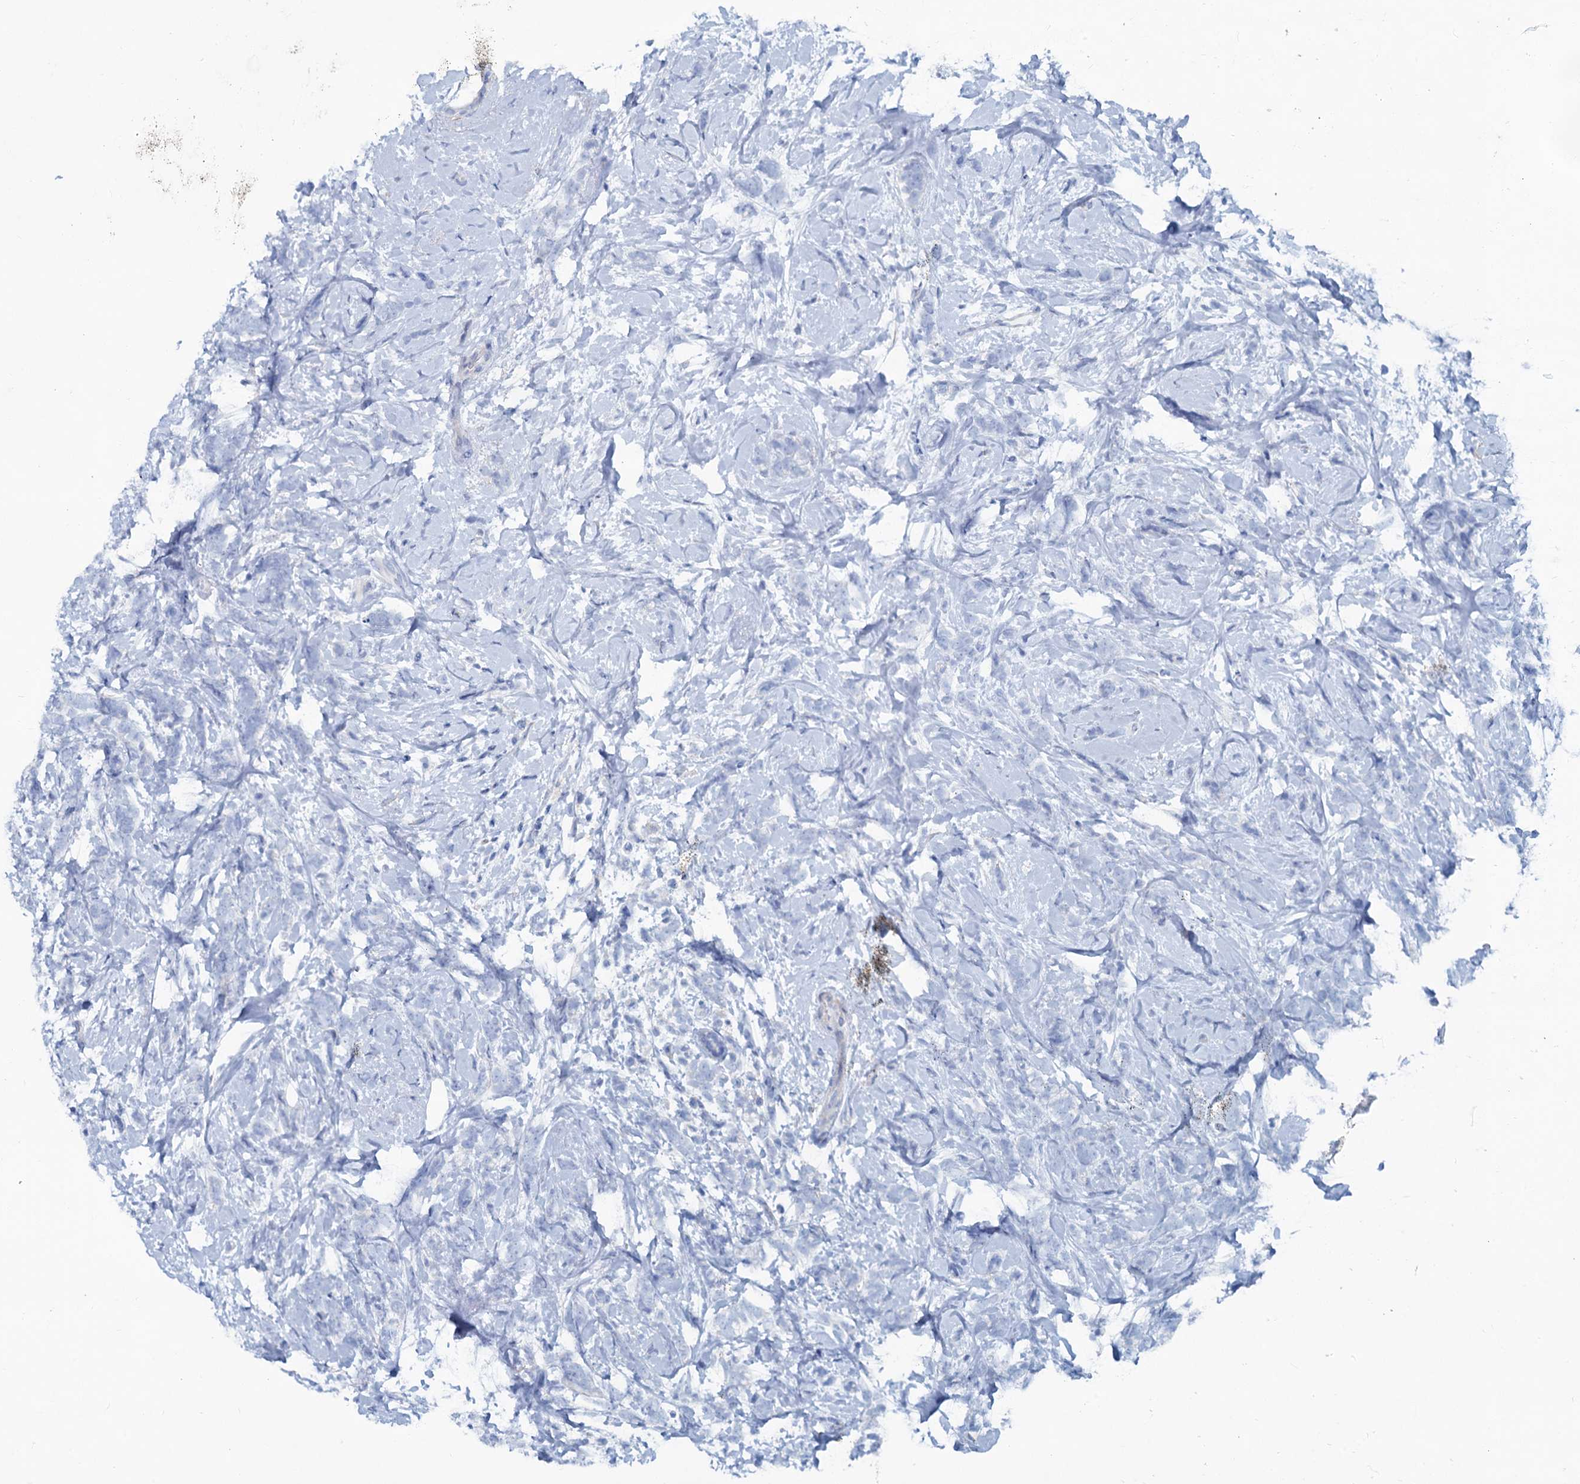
{"staining": {"intensity": "negative", "quantity": "none", "location": "none"}, "tissue": "breast cancer", "cell_type": "Tumor cells", "image_type": "cancer", "snomed": [{"axis": "morphology", "description": "Lobular carcinoma"}, {"axis": "topography", "description": "Breast"}], "caption": "Breast cancer was stained to show a protein in brown. There is no significant staining in tumor cells.", "gene": "SLC1A3", "patient": {"sex": "female", "age": 58}}